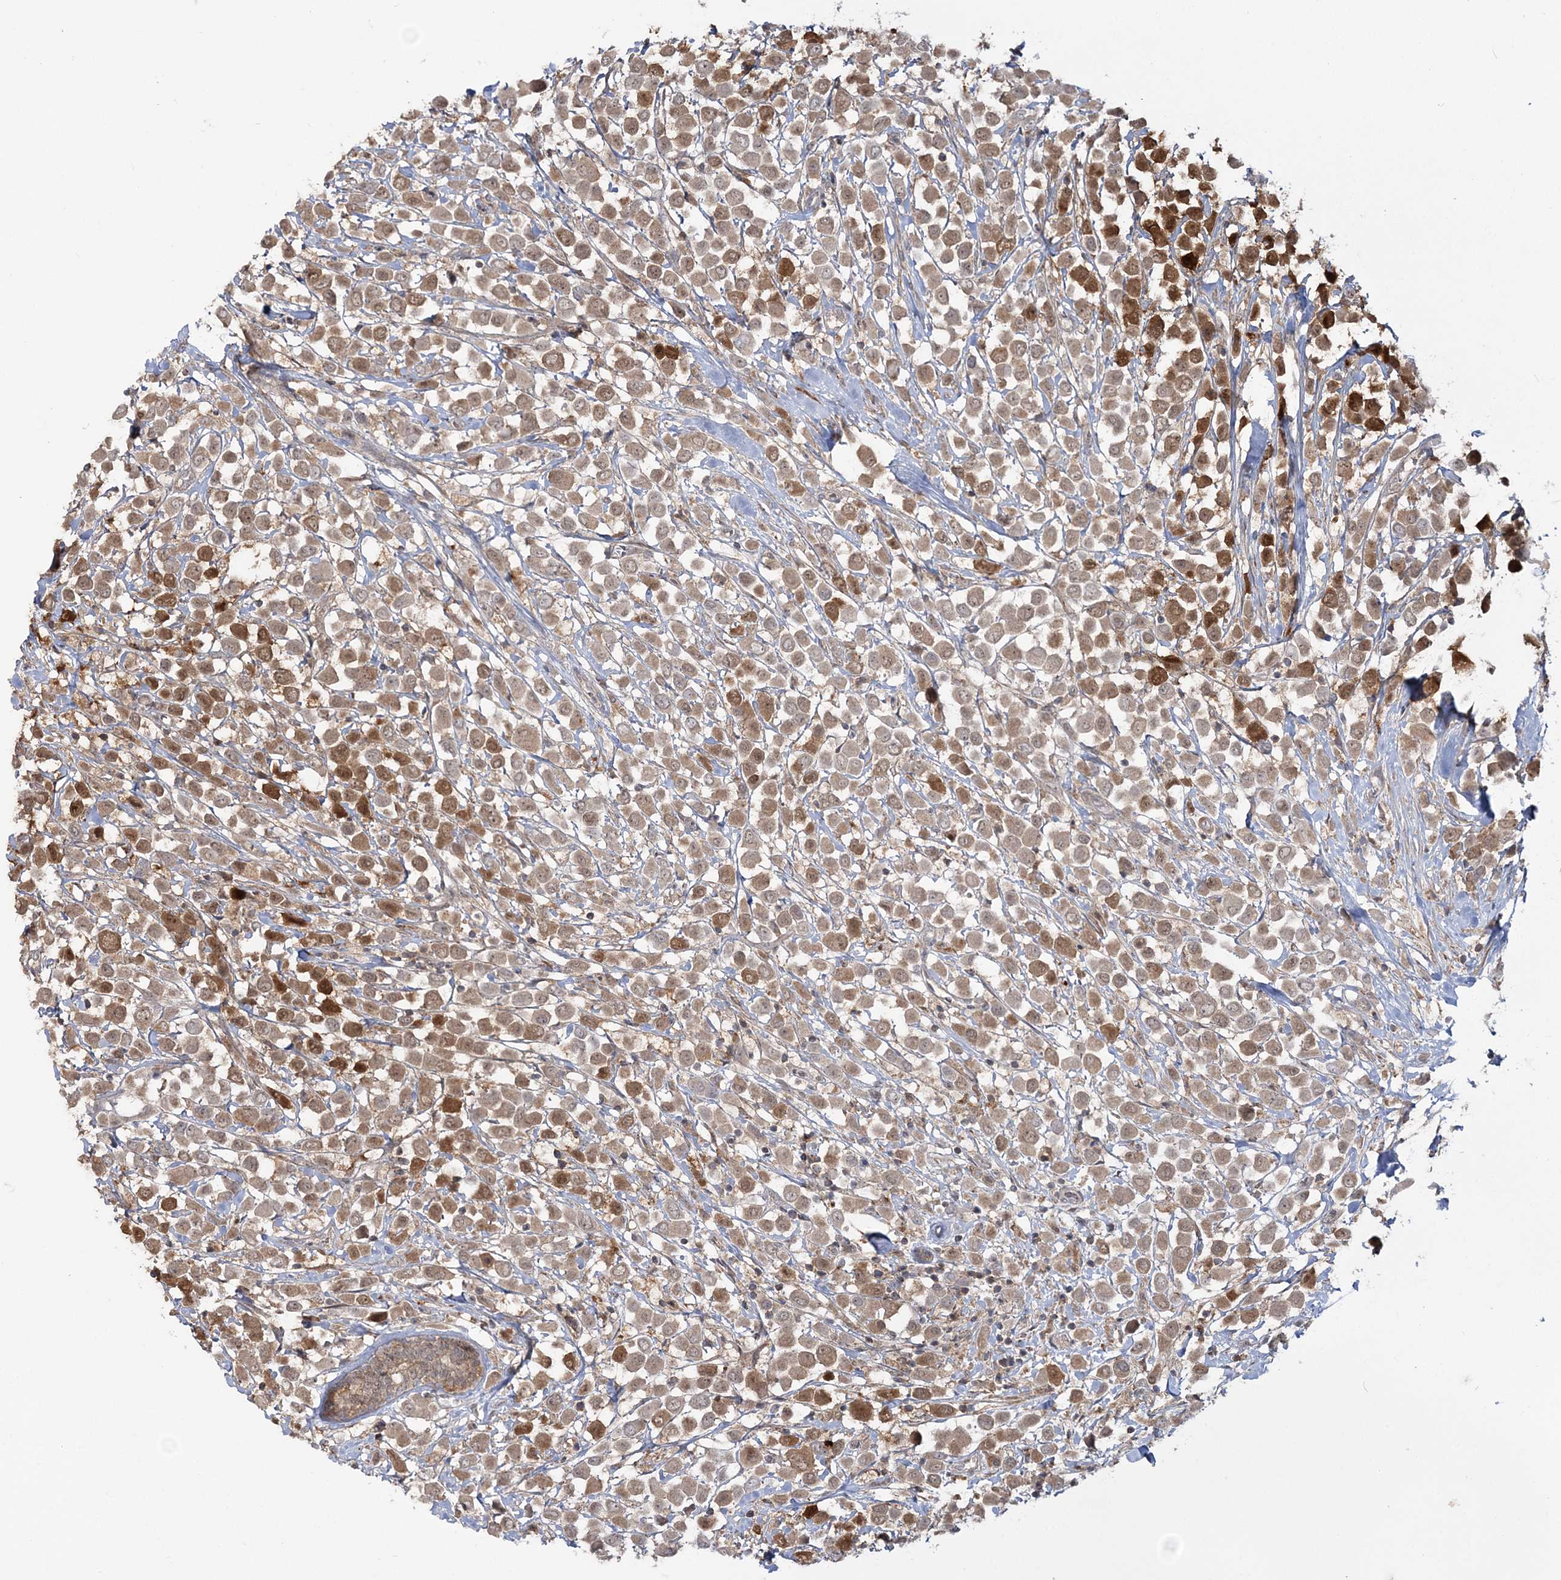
{"staining": {"intensity": "moderate", "quantity": ">75%", "location": "cytoplasmic/membranous"}, "tissue": "breast cancer", "cell_type": "Tumor cells", "image_type": "cancer", "snomed": [{"axis": "morphology", "description": "Duct carcinoma"}, {"axis": "topography", "description": "Breast"}], "caption": "A histopathology image of breast cancer (infiltrating ductal carcinoma) stained for a protein shows moderate cytoplasmic/membranous brown staining in tumor cells.", "gene": "MOCS2", "patient": {"sex": "female", "age": 61}}